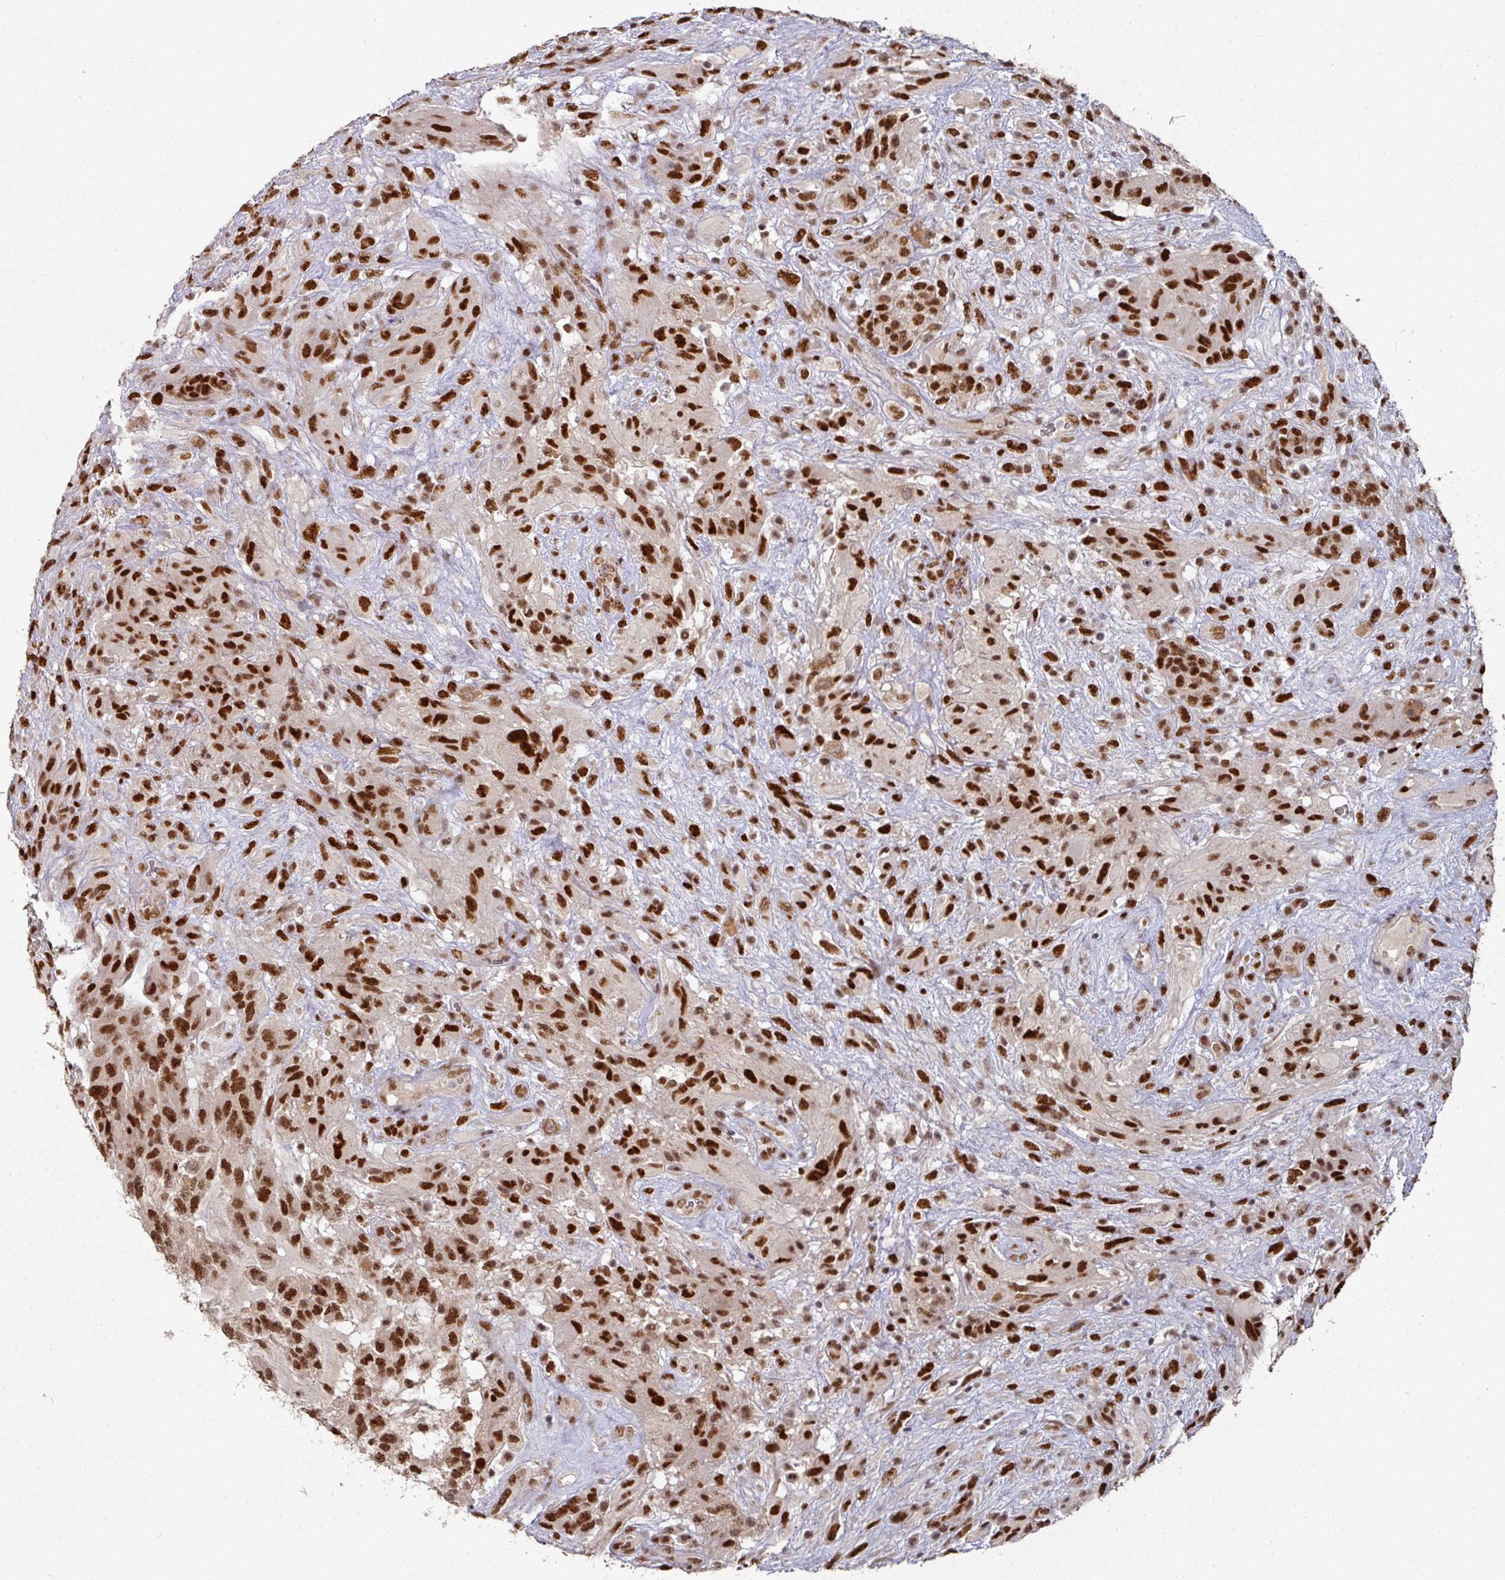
{"staining": {"intensity": "strong", "quantity": ">75%", "location": "nuclear"}, "tissue": "glioma", "cell_type": "Tumor cells", "image_type": "cancer", "snomed": [{"axis": "morphology", "description": "Glioma, malignant, High grade"}, {"axis": "topography", "description": "Brain"}], "caption": "About >75% of tumor cells in human glioma reveal strong nuclear protein staining as visualized by brown immunohistochemical staining.", "gene": "MEPCE", "patient": {"sex": "male", "age": 61}}